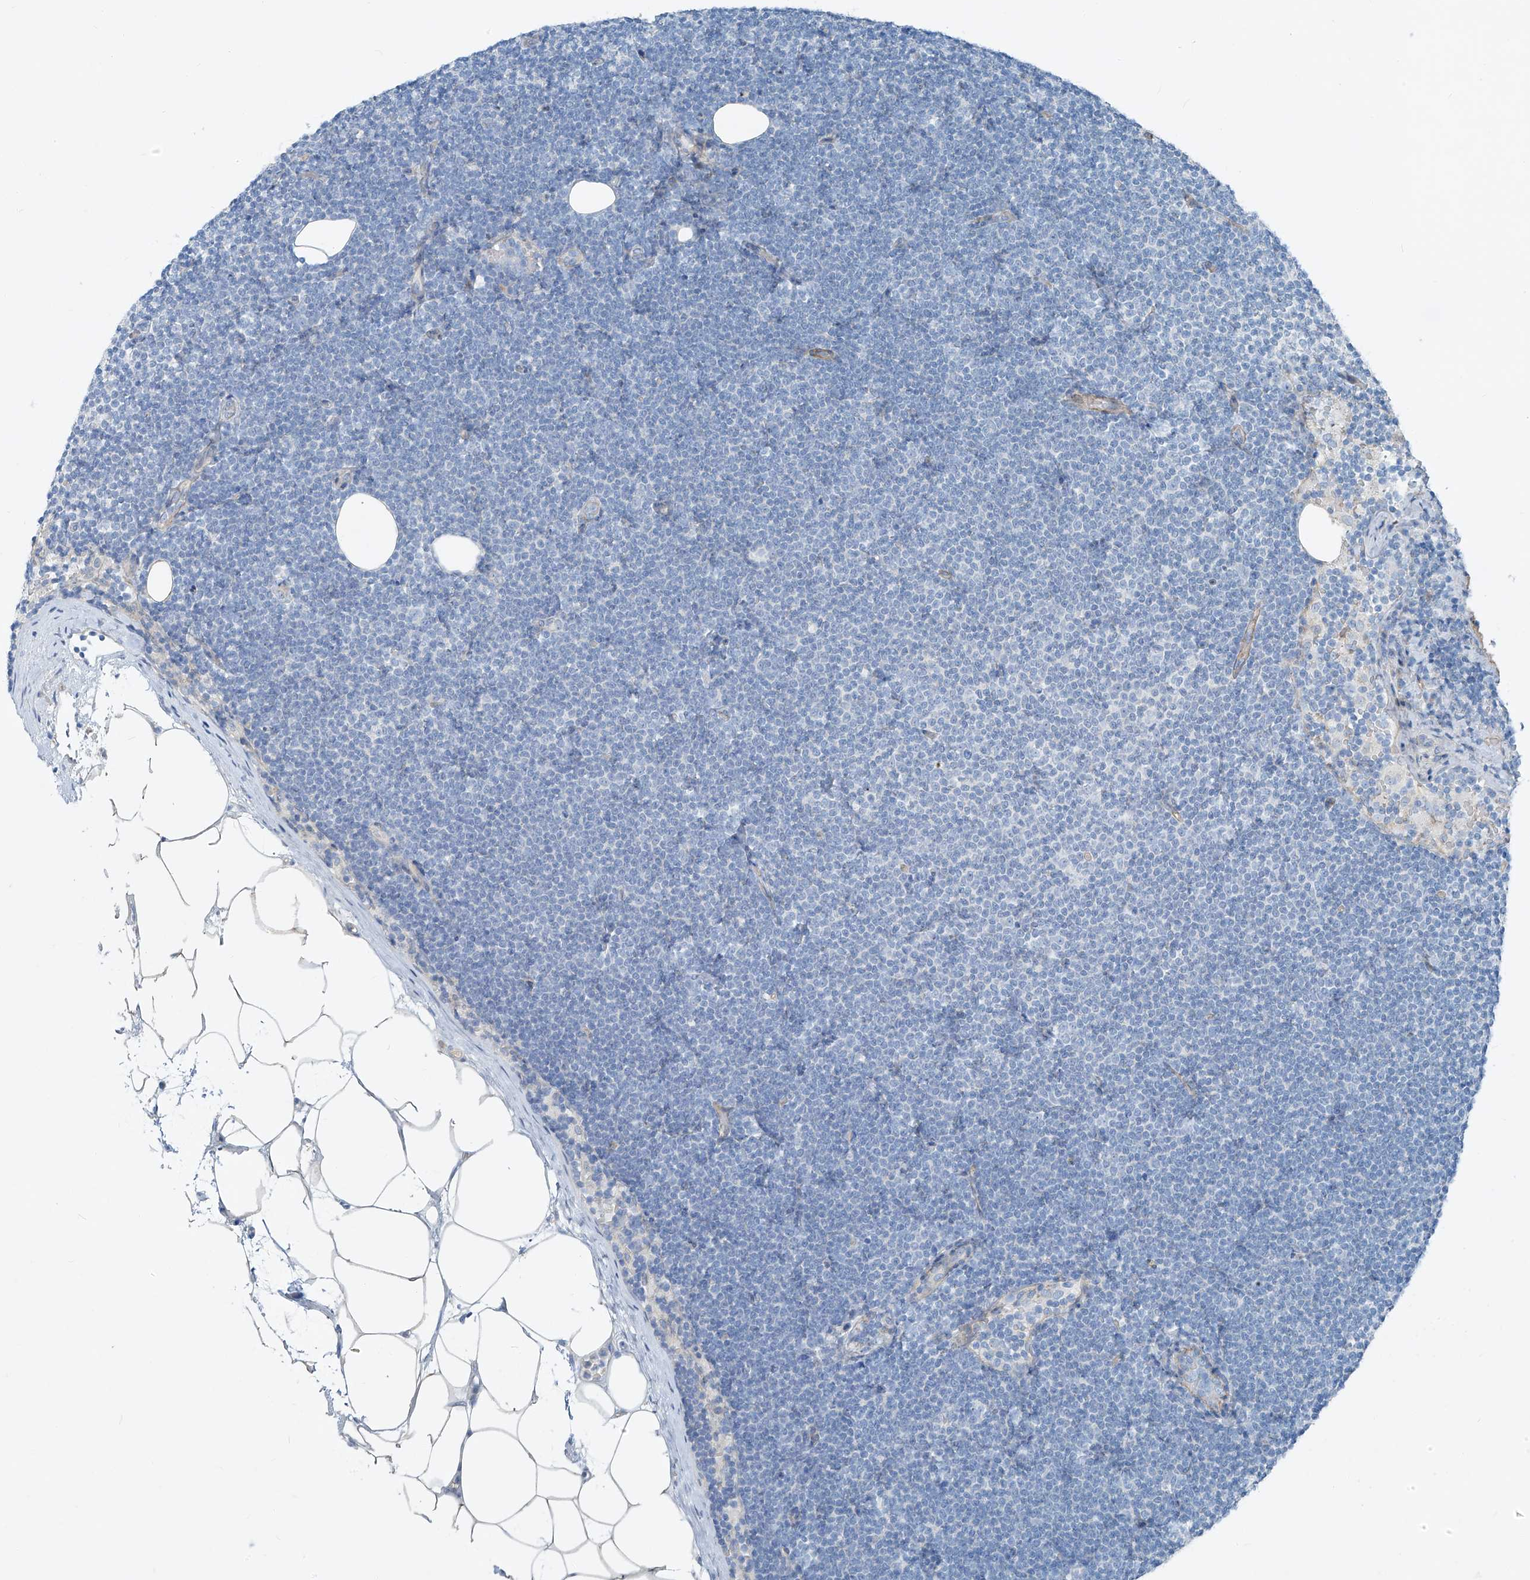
{"staining": {"intensity": "negative", "quantity": "none", "location": "none"}, "tissue": "lymphoma", "cell_type": "Tumor cells", "image_type": "cancer", "snomed": [{"axis": "morphology", "description": "Malignant lymphoma, non-Hodgkin's type, Low grade"}, {"axis": "topography", "description": "Lymph node"}], "caption": "Lymphoma was stained to show a protein in brown. There is no significant positivity in tumor cells.", "gene": "TNS2", "patient": {"sex": "female", "age": 53}}